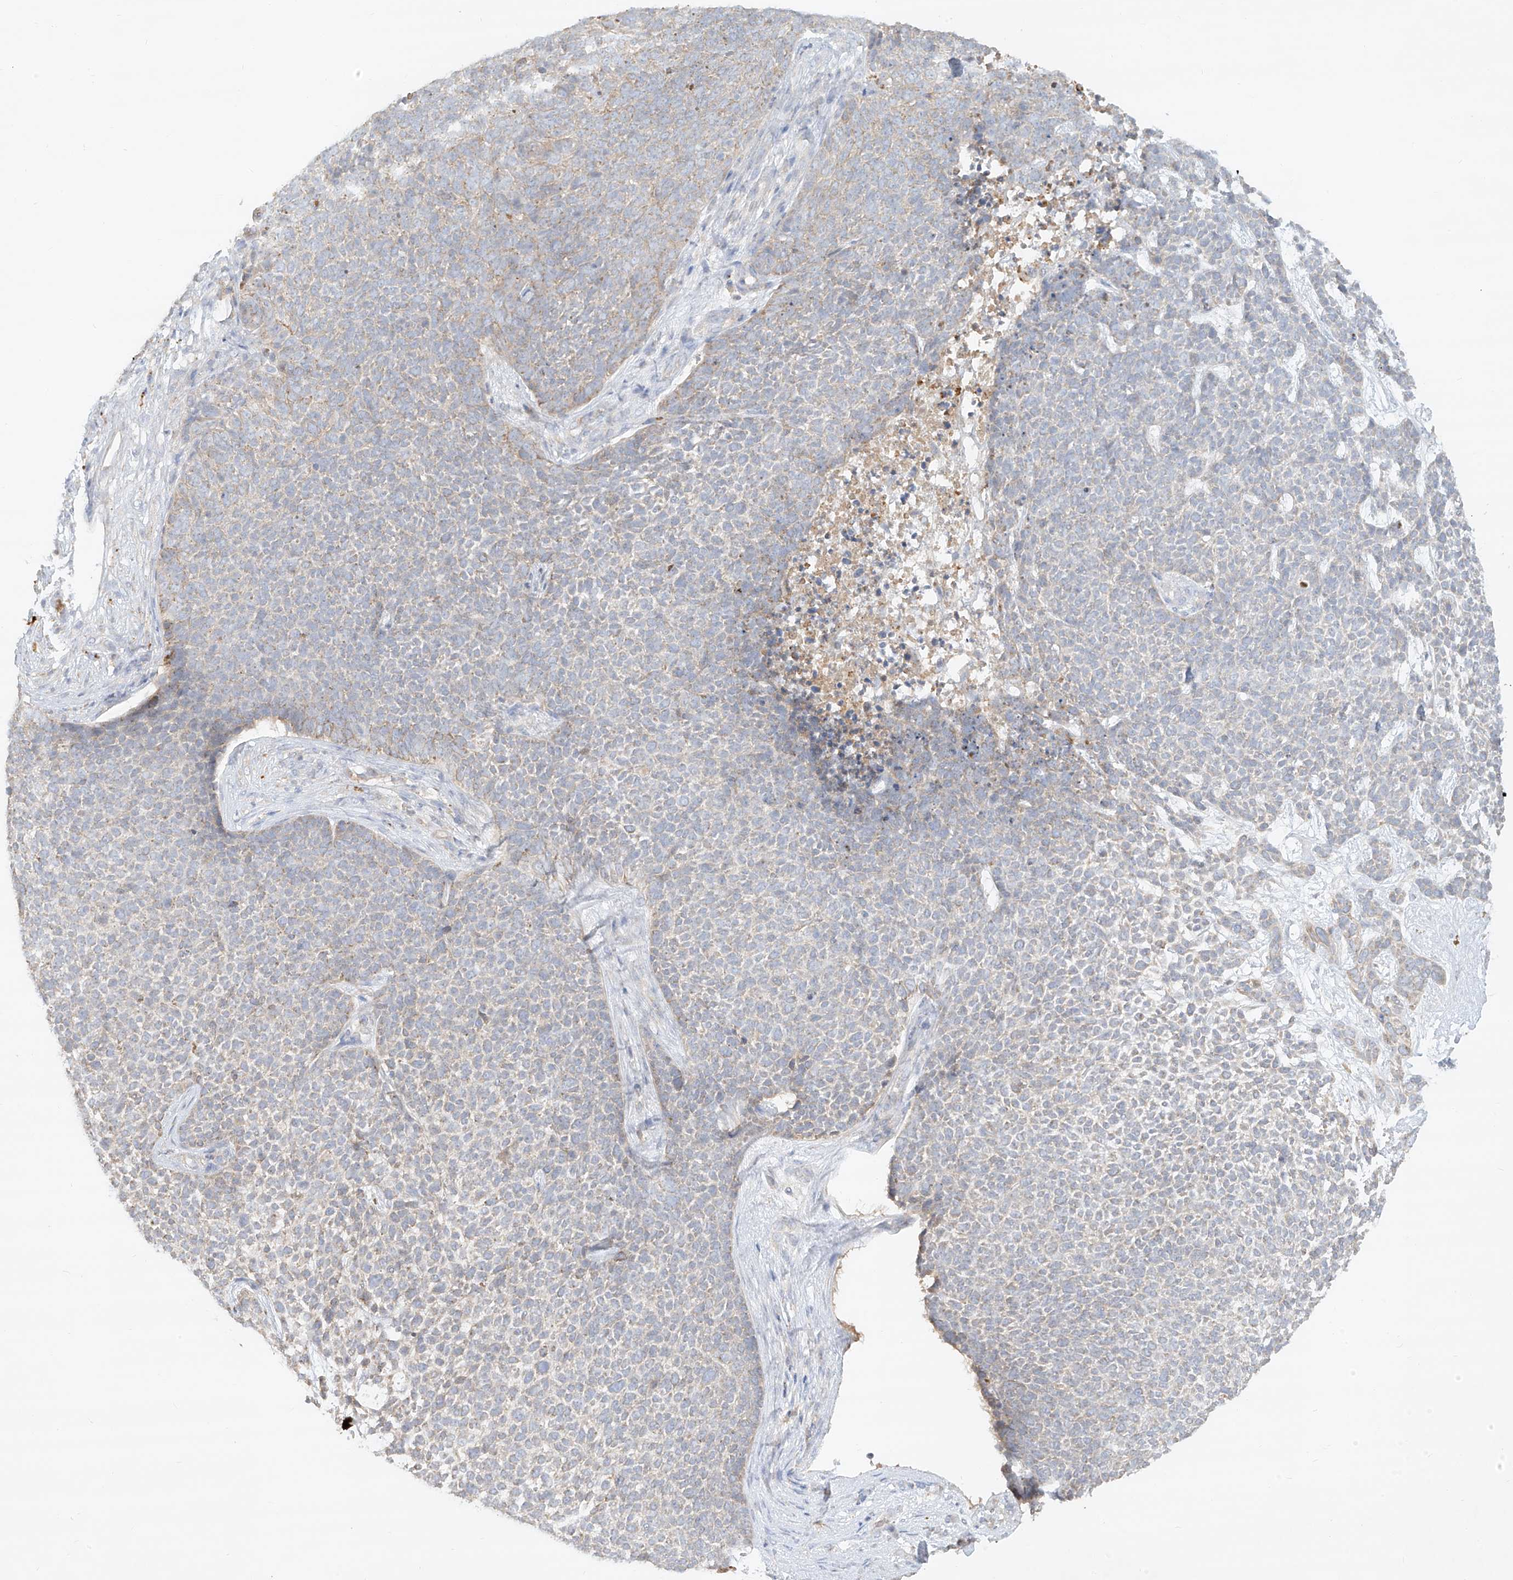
{"staining": {"intensity": "negative", "quantity": "none", "location": "none"}, "tissue": "skin cancer", "cell_type": "Tumor cells", "image_type": "cancer", "snomed": [{"axis": "morphology", "description": "Basal cell carcinoma"}, {"axis": "topography", "description": "Skin"}], "caption": "Immunohistochemistry (IHC) of human skin cancer (basal cell carcinoma) displays no positivity in tumor cells.", "gene": "KPNA7", "patient": {"sex": "female", "age": 84}}